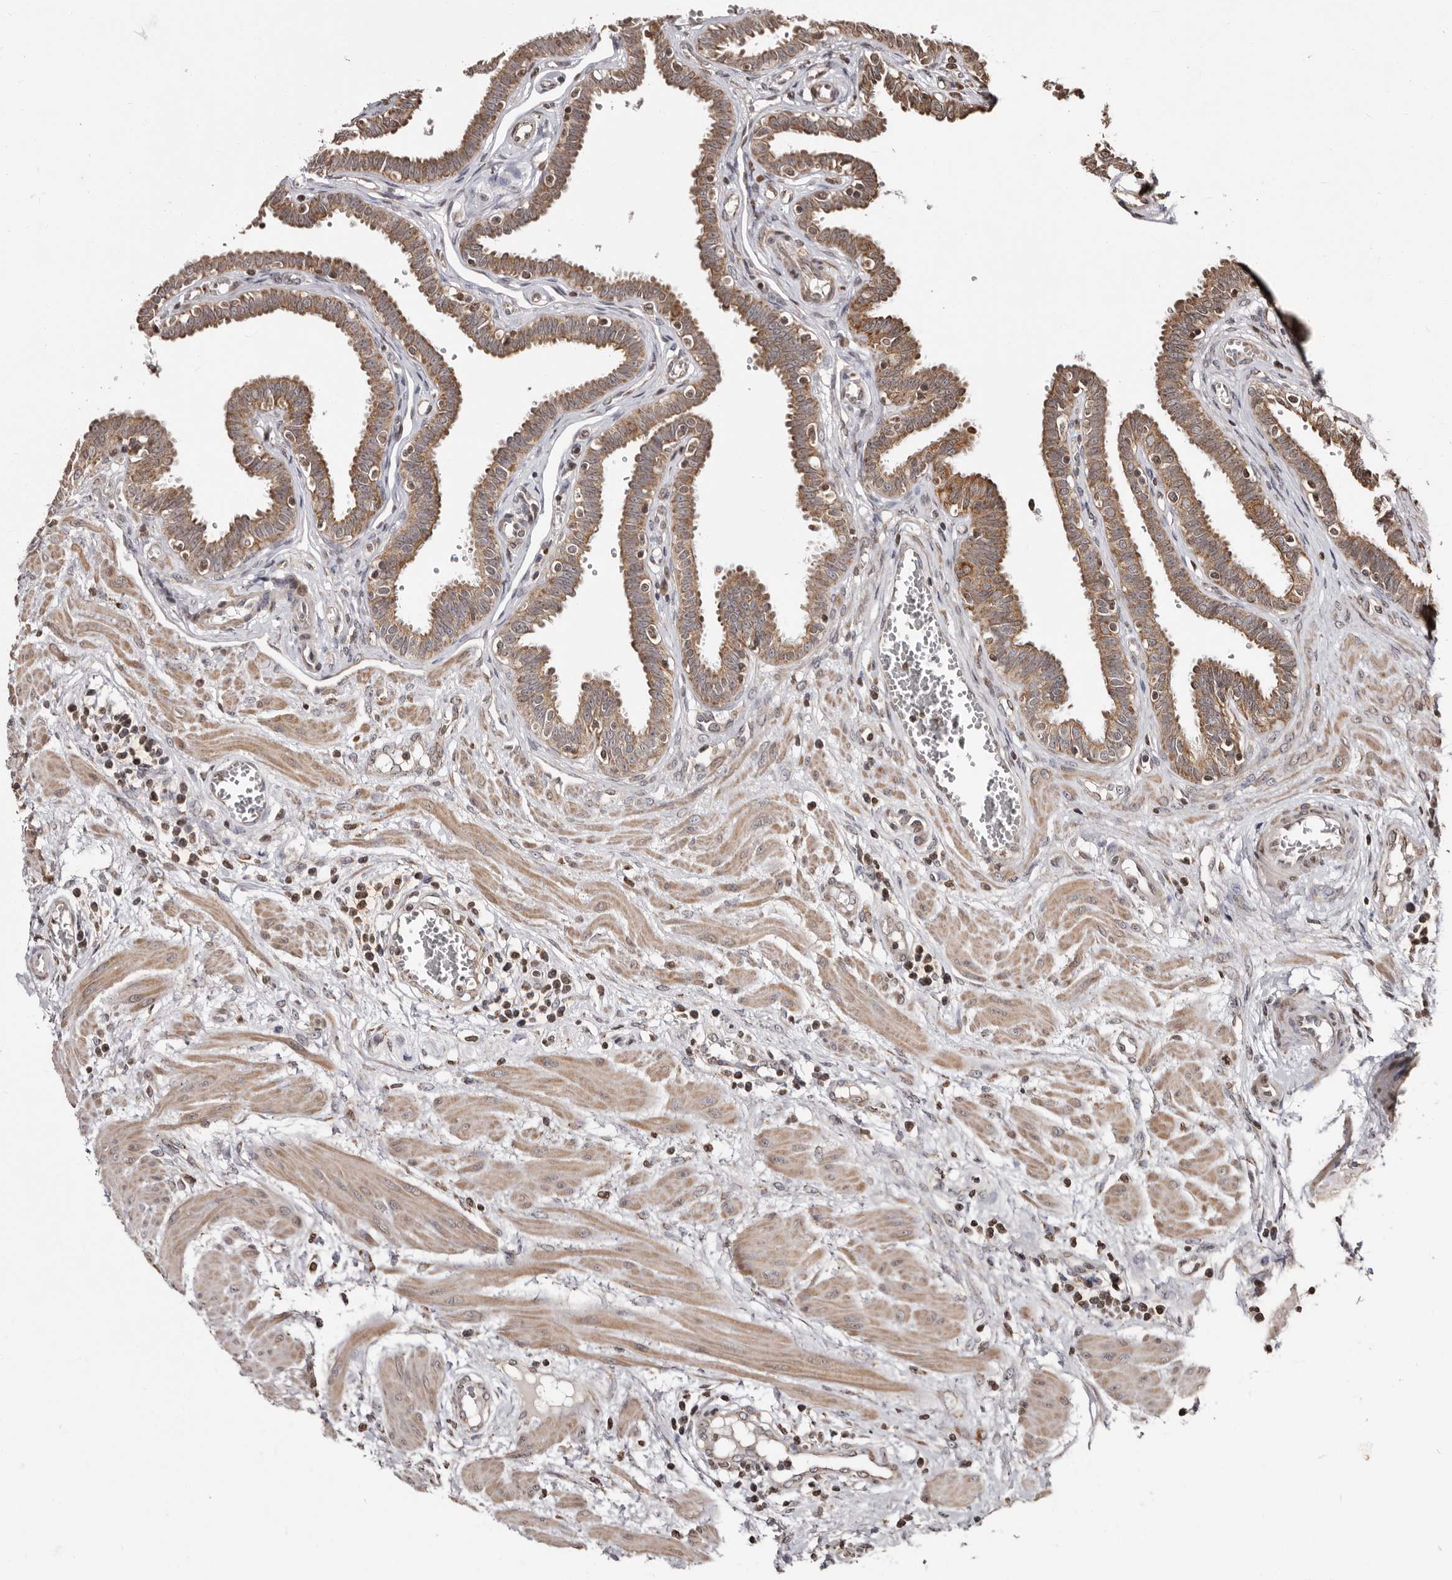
{"staining": {"intensity": "moderate", "quantity": ">75%", "location": "cytoplasmic/membranous"}, "tissue": "fallopian tube", "cell_type": "Glandular cells", "image_type": "normal", "snomed": [{"axis": "morphology", "description": "Normal tissue, NOS"}, {"axis": "topography", "description": "Fallopian tube"}], "caption": "Moderate cytoplasmic/membranous positivity is present in about >75% of glandular cells in unremarkable fallopian tube.", "gene": "CCDC190", "patient": {"sex": "female", "age": 32}}